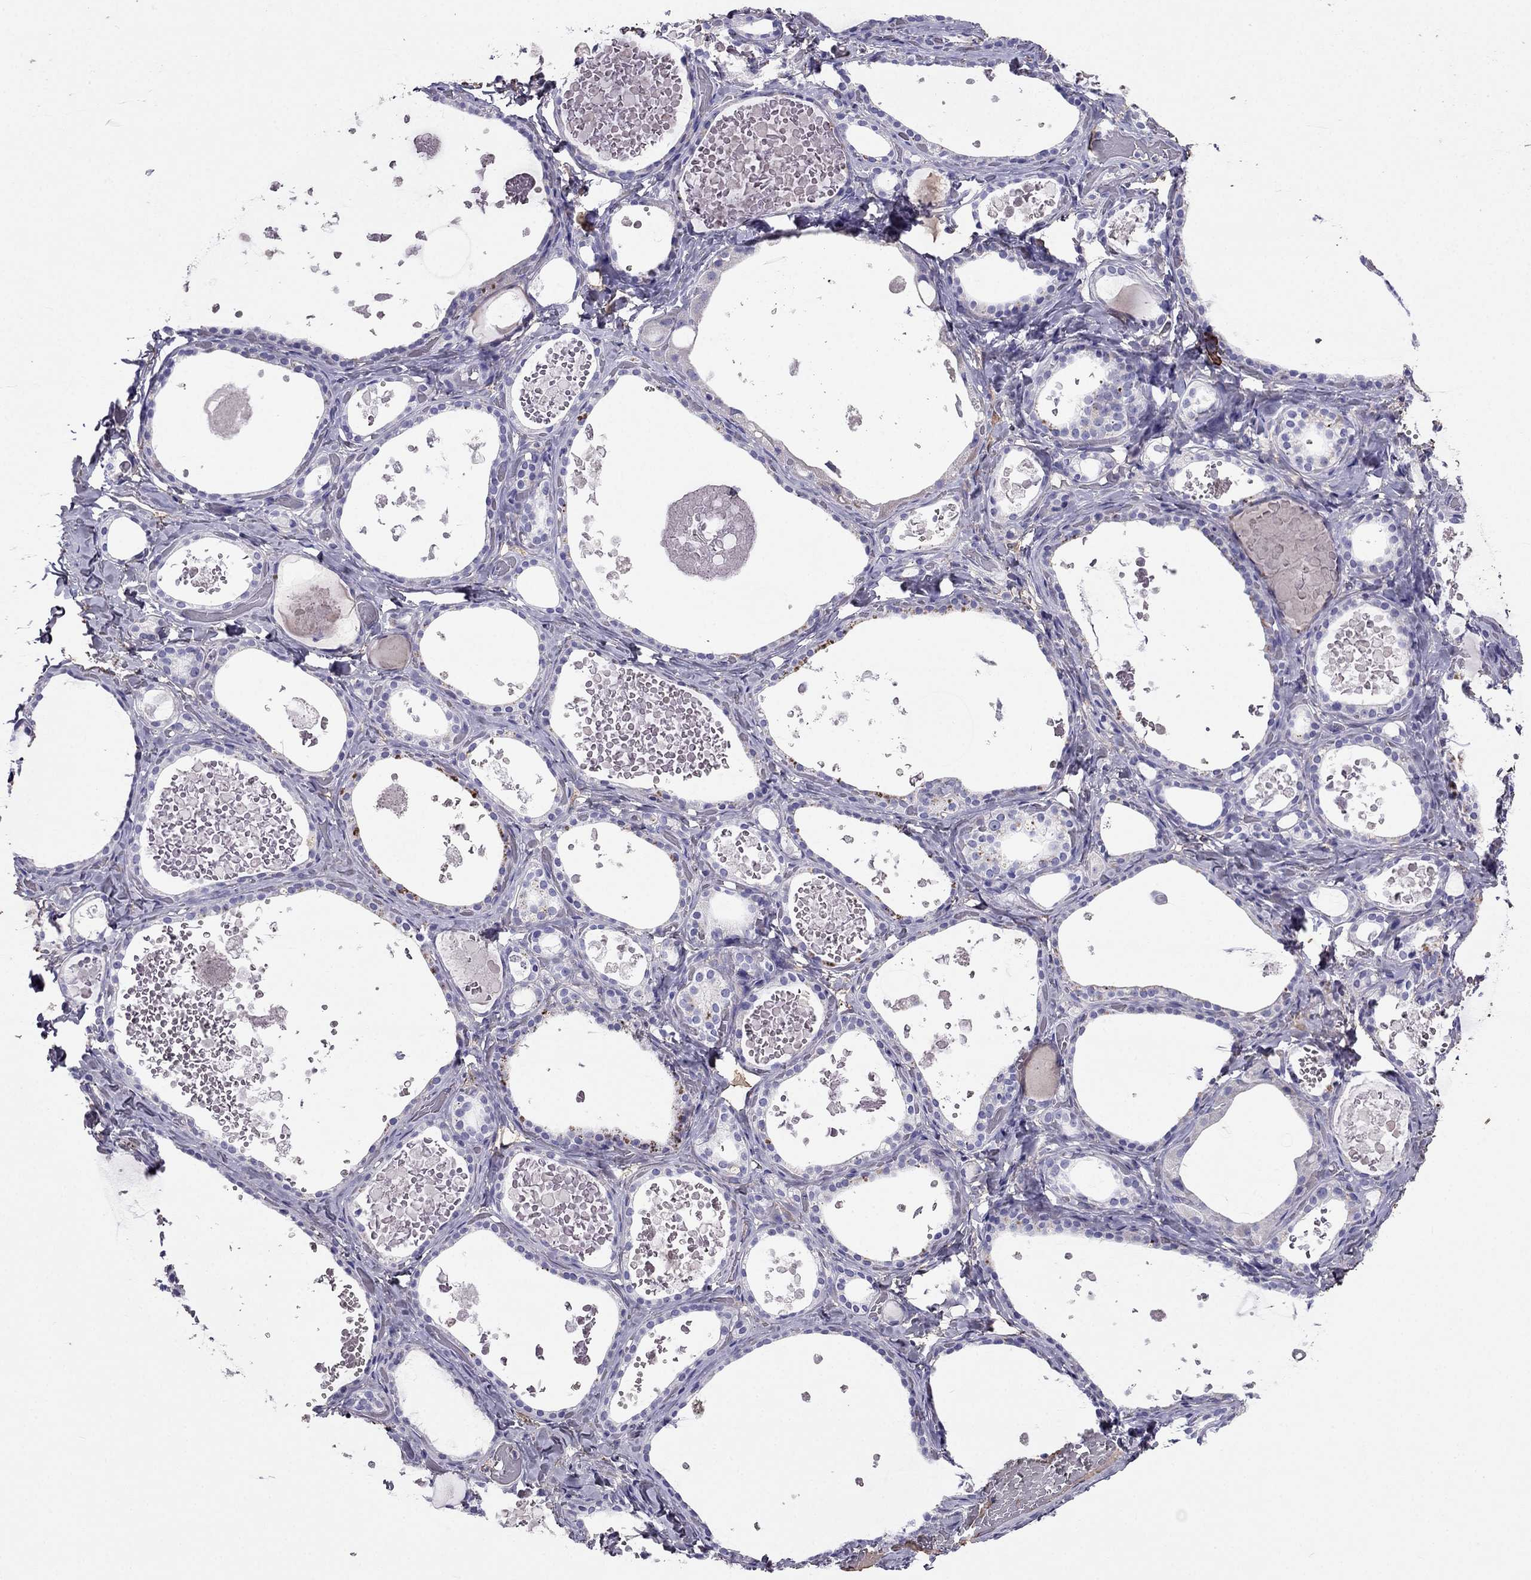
{"staining": {"intensity": "negative", "quantity": "none", "location": "none"}, "tissue": "thyroid gland", "cell_type": "Glandular cells", "image_type": "normal", "snomed": [{"axis": "morphology", "description": "Normal tissue, NOS"}, {"axis": "topography", "description": "Thyroid gland"}], "caption": "Protein analysis of benign thyroid gland demonstrates no significant positivity in glandular cells. Brightfield microscopy of IHC stained with DAB (3,3'-diaminobenzidine) (brown) and hematoxylin (blue), captured at high magnification.", "gene": "TBC1D21", "patient": {"sex": "female", "age": 56}}